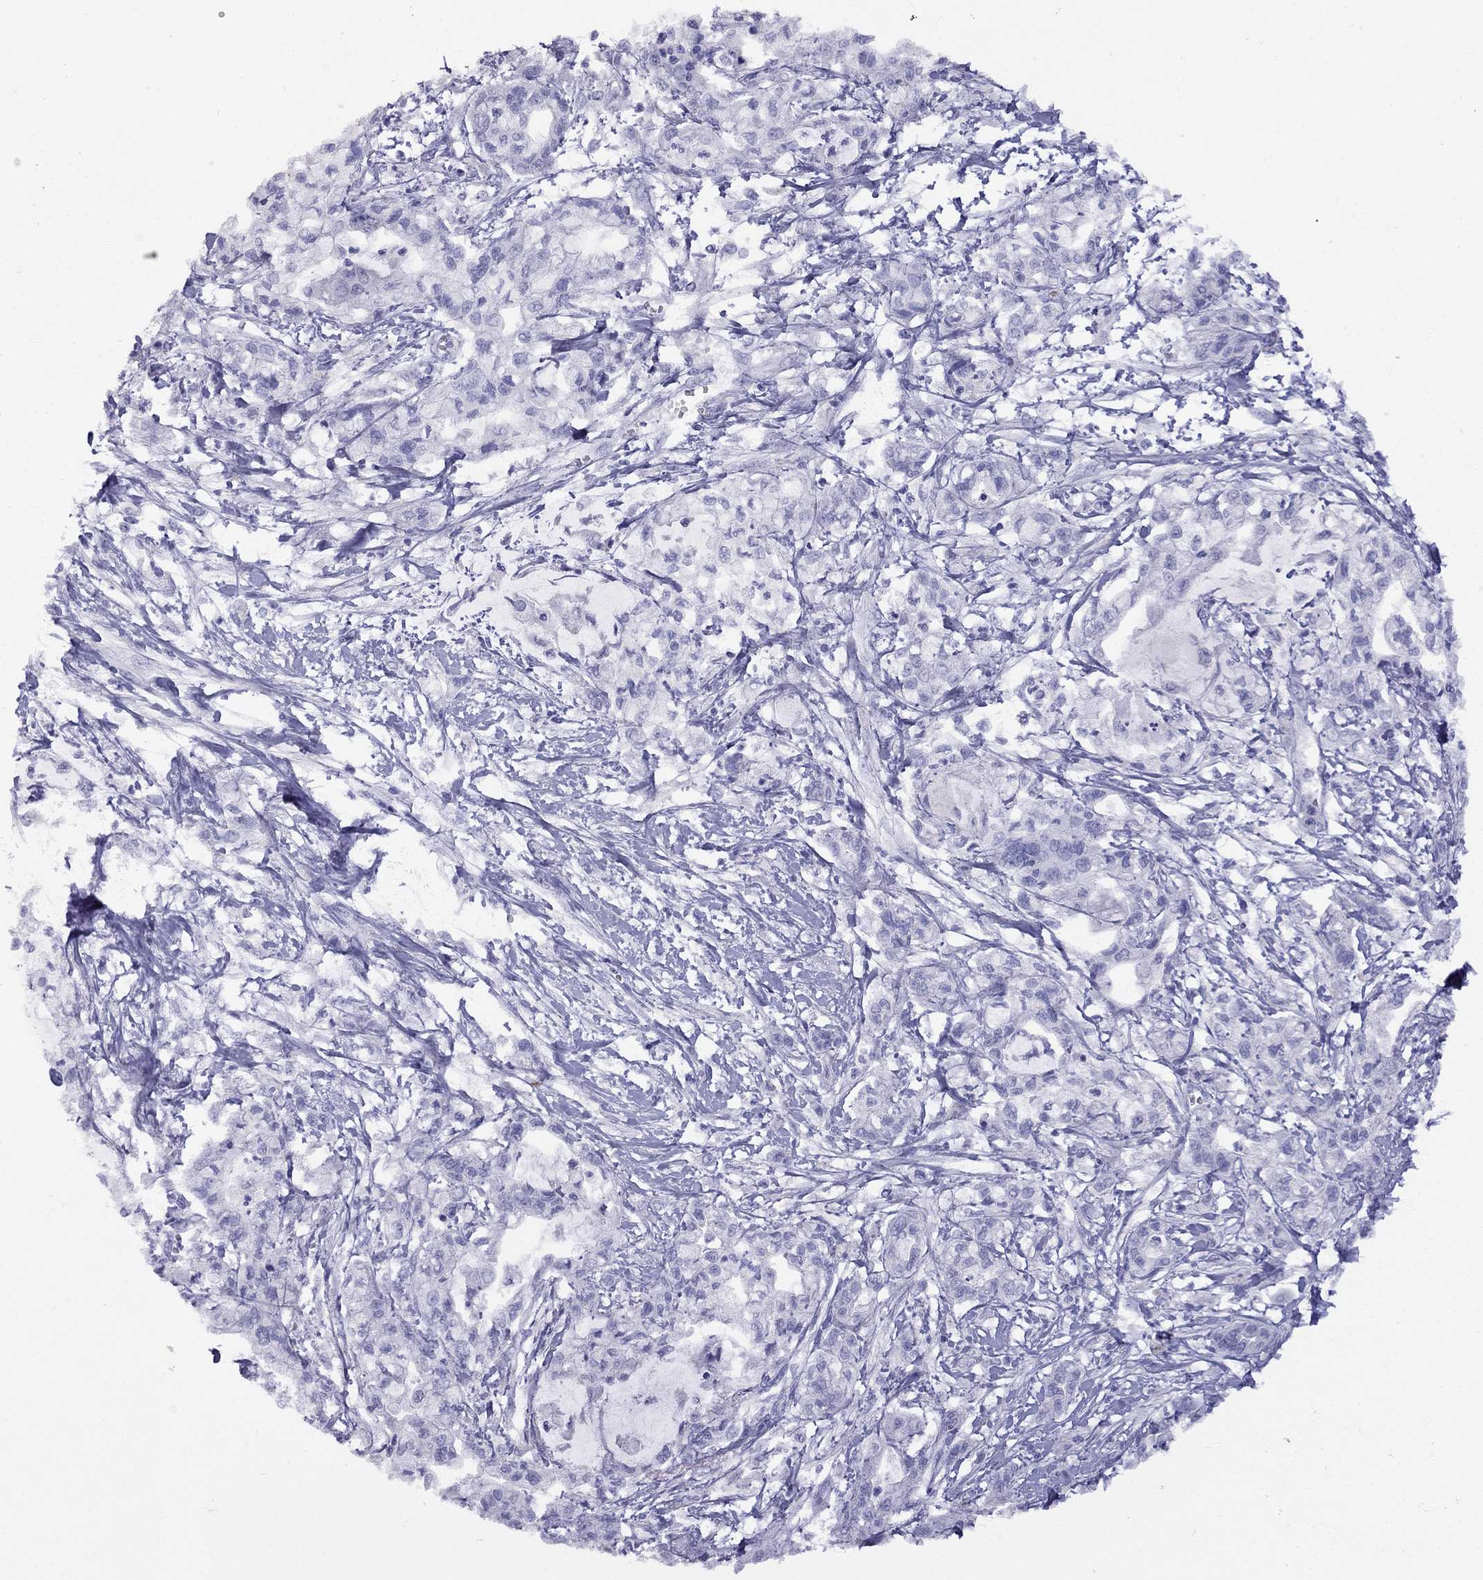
{"staining": {"intensity": "negative", "quantity": "none", "location": "none"}, "tissue": "pancreatic cancer", "cell_type": "Tumor cells", "image_type": "cancer", "snomed": [{"axis": "morphology", "description": "Adenocarcinoma, NOS"}, {"axis": "topography", "description": "Pancreas"}], "caption": "Photomicrograph shows no protein staining in tumor cells of adenocarcinoma (pancreatic) tissue. Brightfield microscopy of IHC stained with DAB (3,3'-diaminobenzidine) (brown) and hematoxylin (blue), captured at high magnification.", "gene": "CPNE4", "patient": {"sex": "male", "age": 54}}